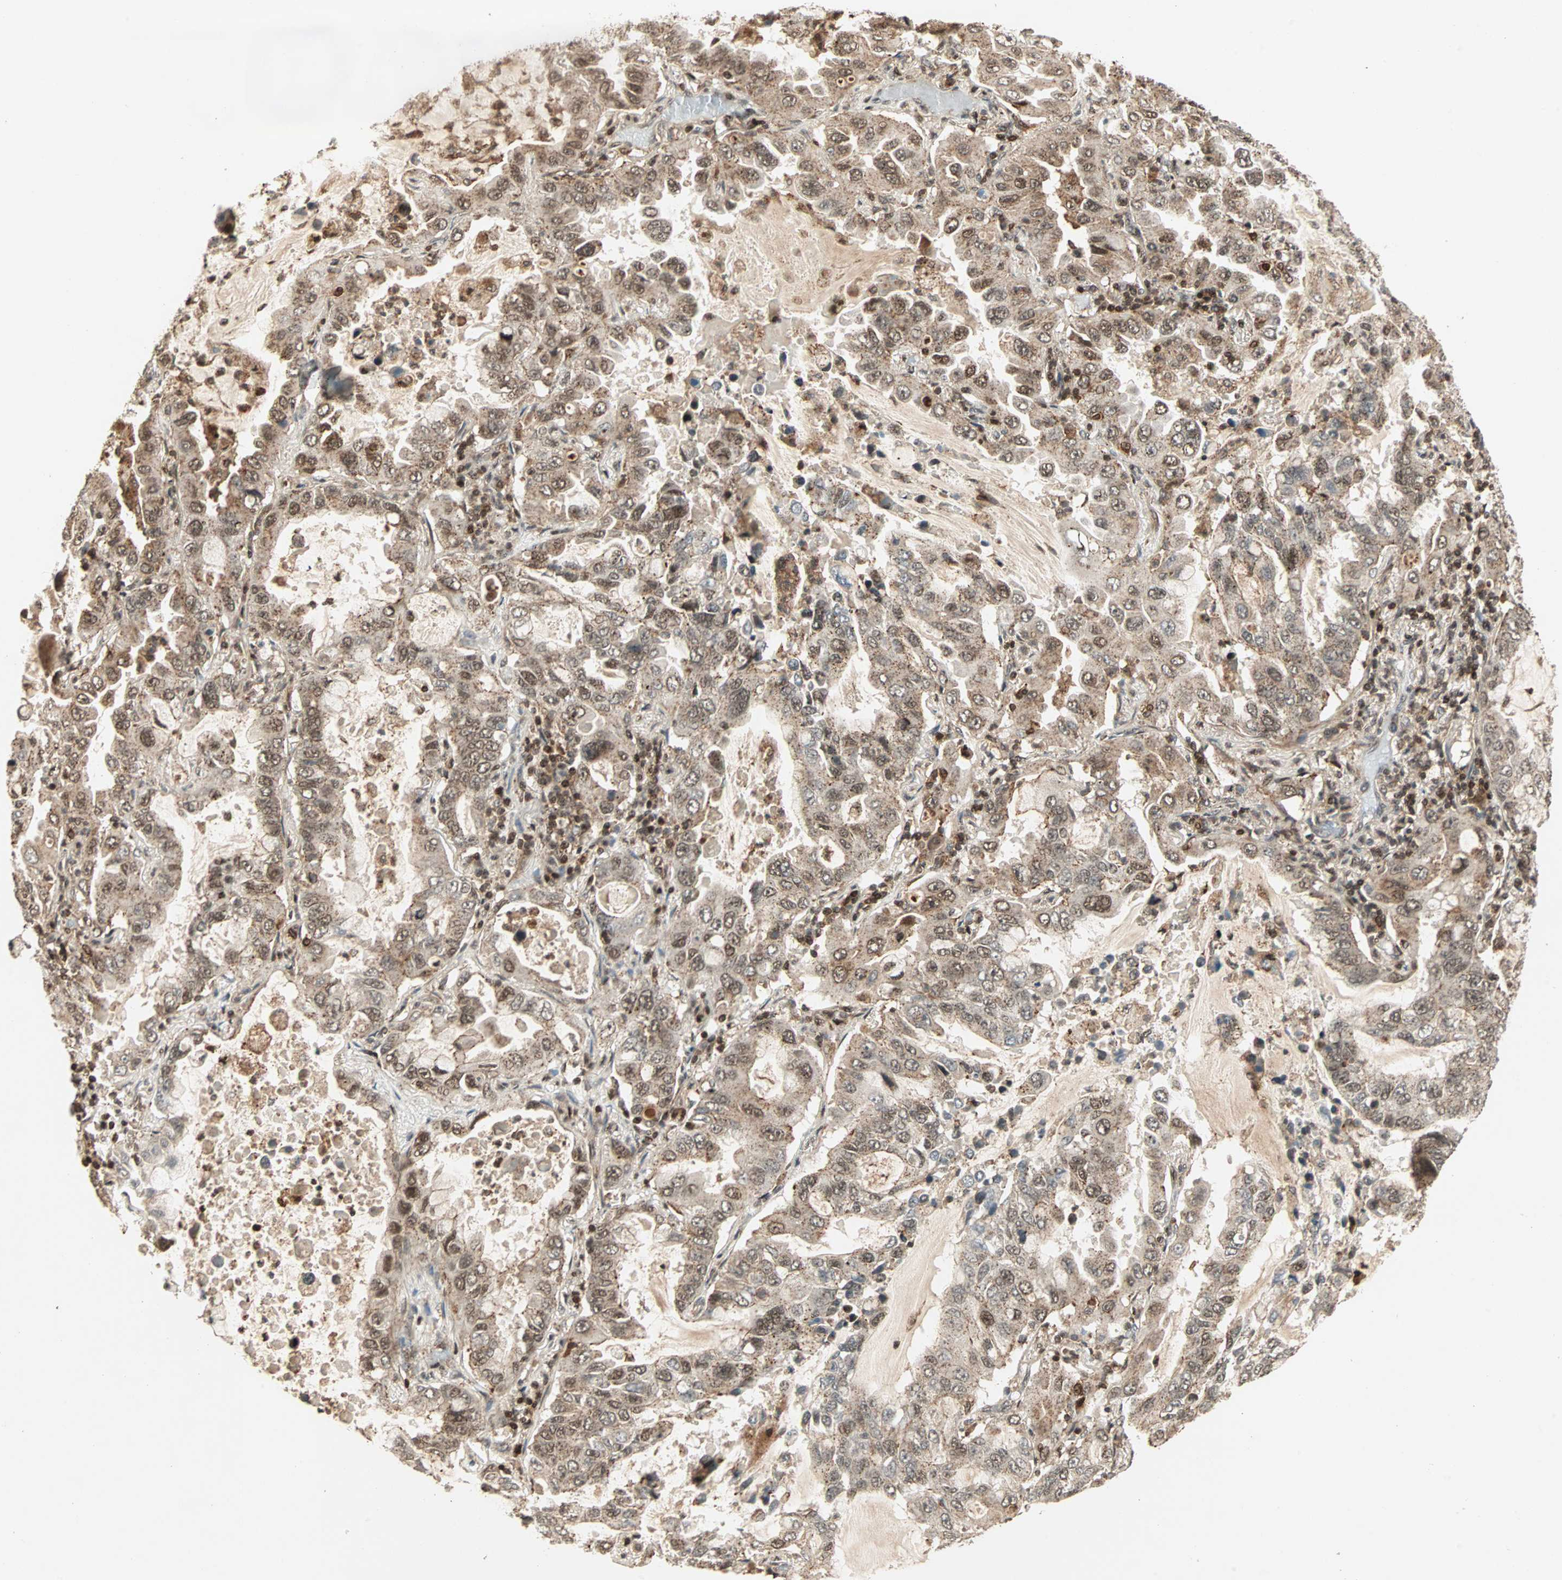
{"staining": {"intensity": "moderate", "quantity": ">75%", "location": "cytoplasmic/membranous,nuclear"}, "tissue": "lung cancer", "cell_type": "Tumor cells", "image_type": "cancer", "snomed": [{"axis": "morphology", "description": "Adenocarcinoma, NOS"}, {"axis": "topography", "description": "Lung"}], "caption": "Lung adenocarcinoma stained for a protein (brown) demonstrates moderate cytoplasmic/membranous and nuclear positive positivity in approximately >75% of tumor cells.", "gene": "ZBED9", "patient": {"sex": "male", "age": 64}}